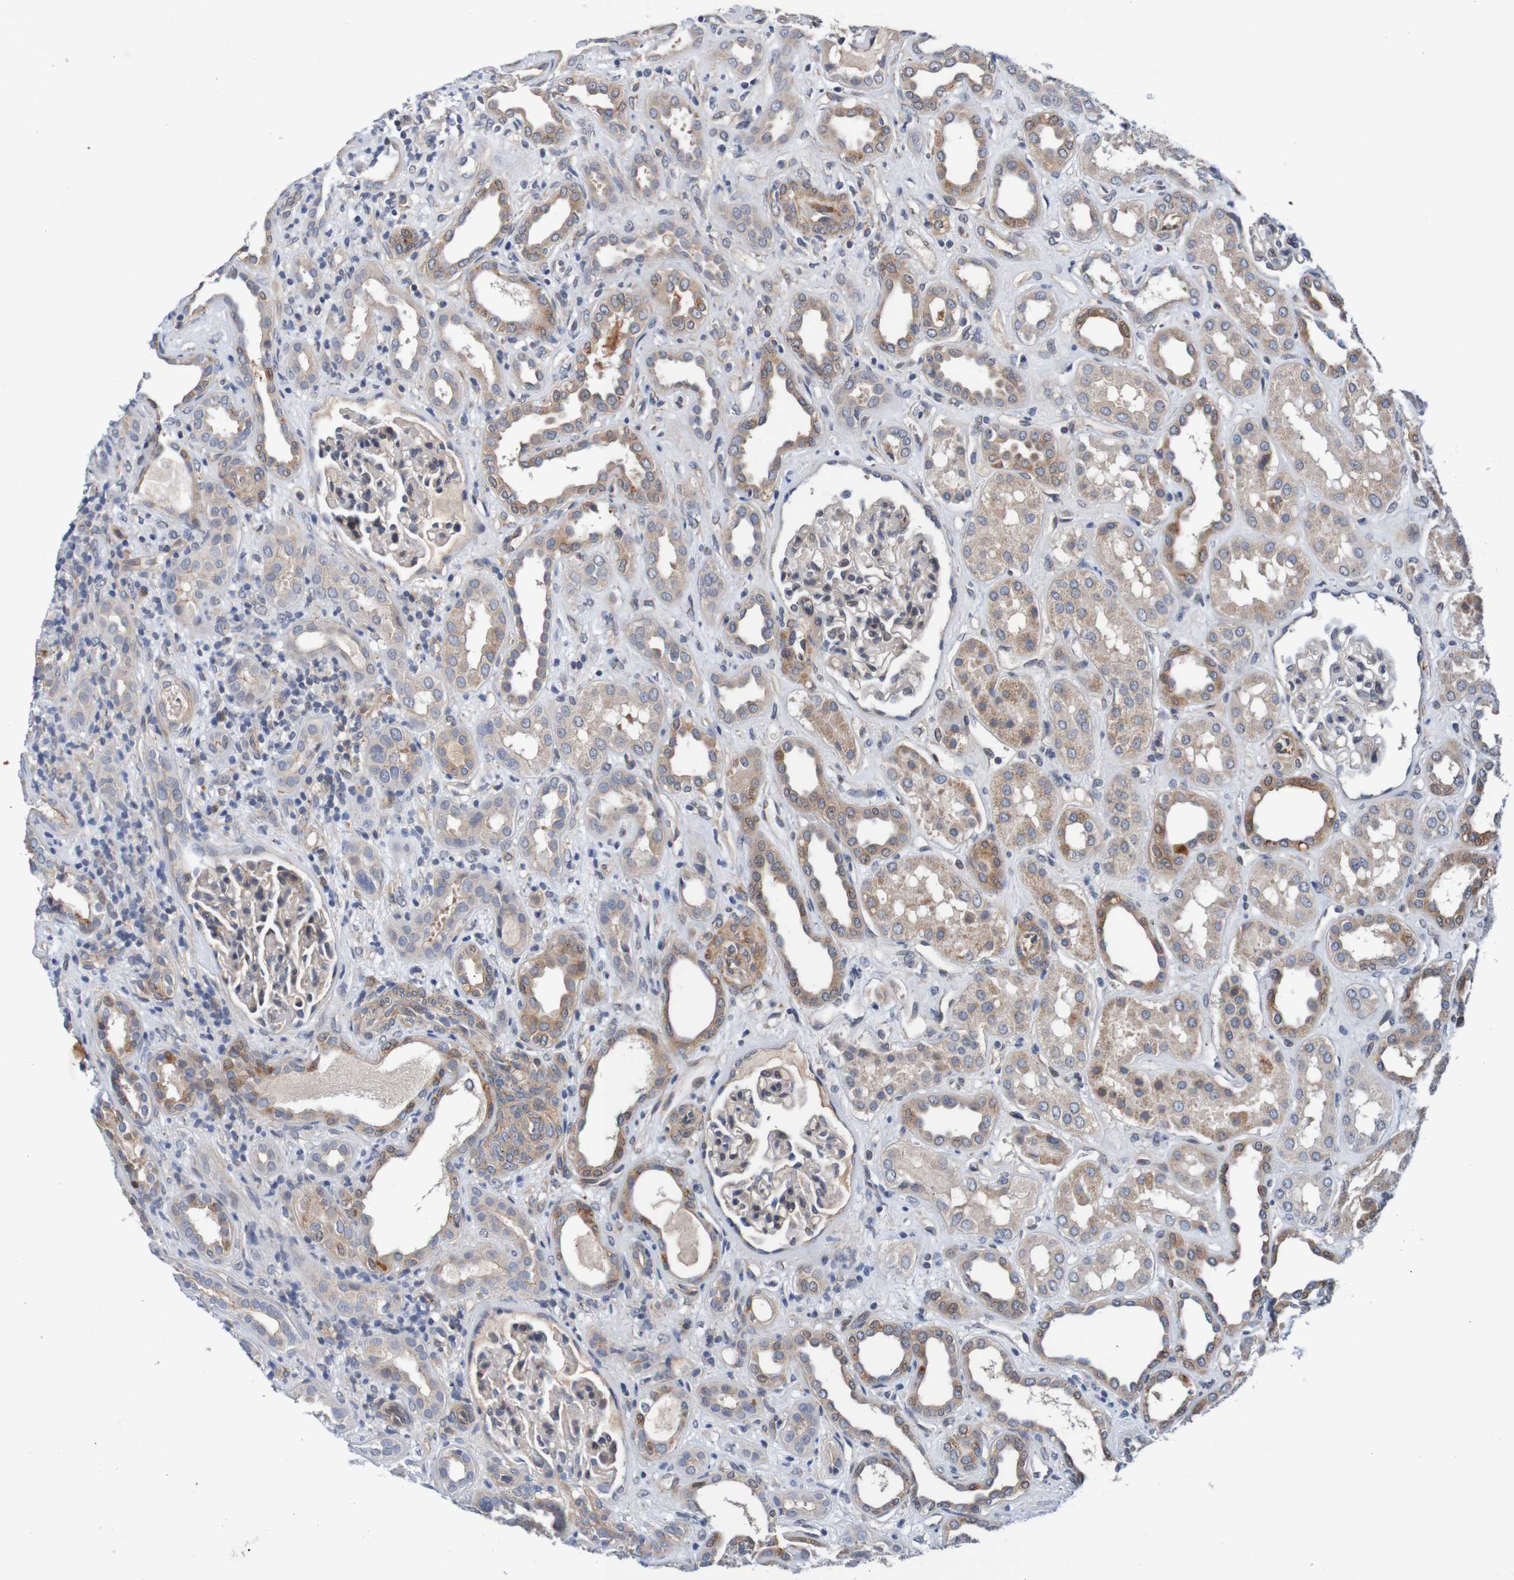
{"staining": {"intensity": "weak", "quantity": "<25%", "location": "nuclear"}, "tissue": "kidney", "cell_type": "Cells in glomeruli", "image_type": "normal", "snomed": [{"axis": "morphology", "description": "Normal tissue, NOS"}, {"axis": "topography", "description": "Kidney"}], "caption": "High magnification brightfield microscopy of unremarkable kidney stained with DAB (brown) and counterstained with hematoxylin (blue): cells in glomeruli show no significant staining. The staining was performed using DAB (3,3'-diaminobenzidine) to visualize the protein expression in brown, while the nuclei were stained in blue with hematoxylin (Magnification: 20x).", "gene": "CPED1", "patient": {"sex": "male", "age": 59}}